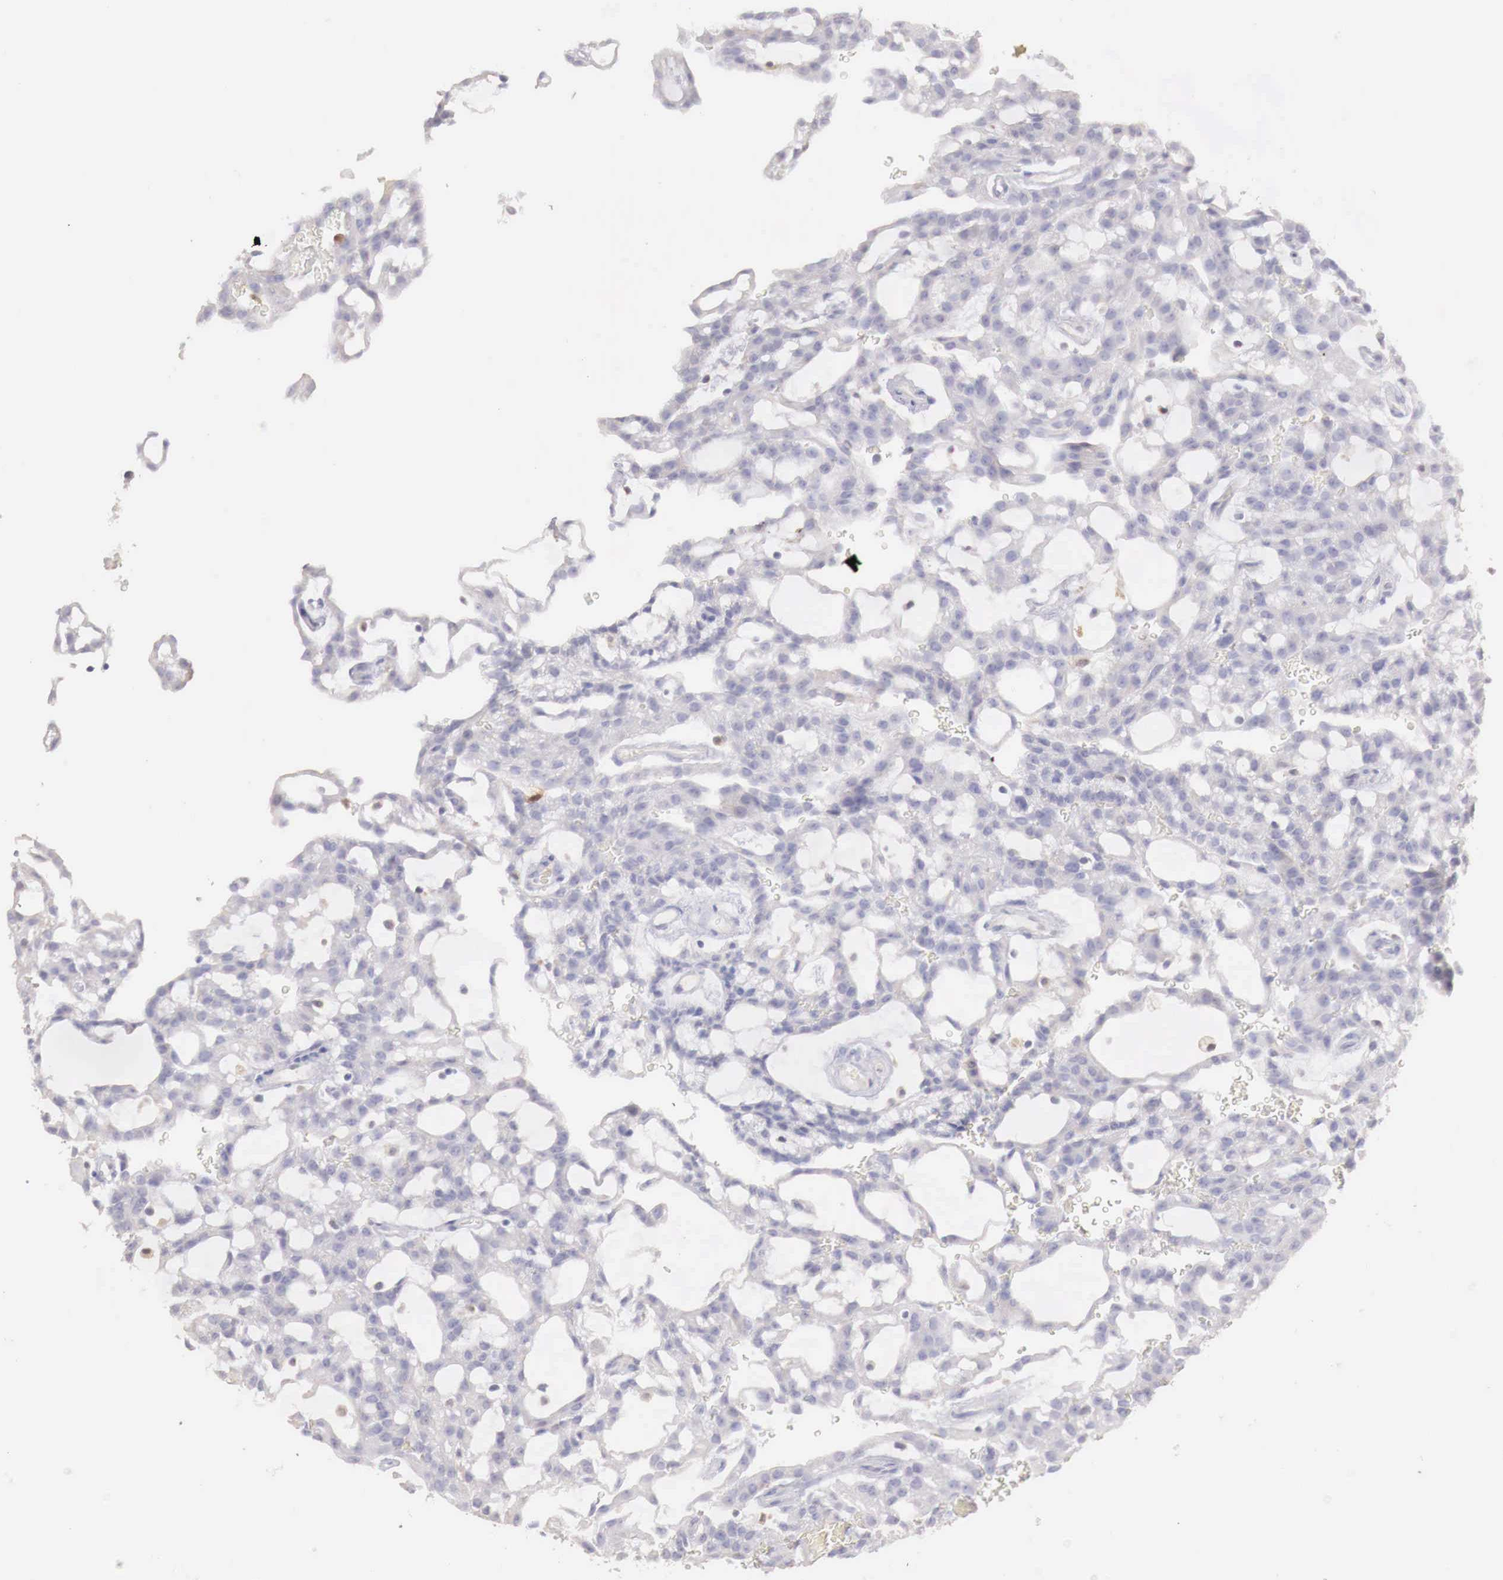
{"staining": {"intensity": "negative", "quantity": "none", "location": "none"}, "tissue": "renal cancer", "cell_type": "Tumor cells", "image_type": "cancer", "snomed": [{"axis": "morphology", "description": "Adenocarcinoma, NOS"}, {"axis": "topography", "description": "Kidney"}], "caption": "The histopathology image exhibits no significant positivity in tumor cells of renal cancer (adenocarcinoma).", "gene": "RENBP", "patient": {"sex": "male", "age": 63}}